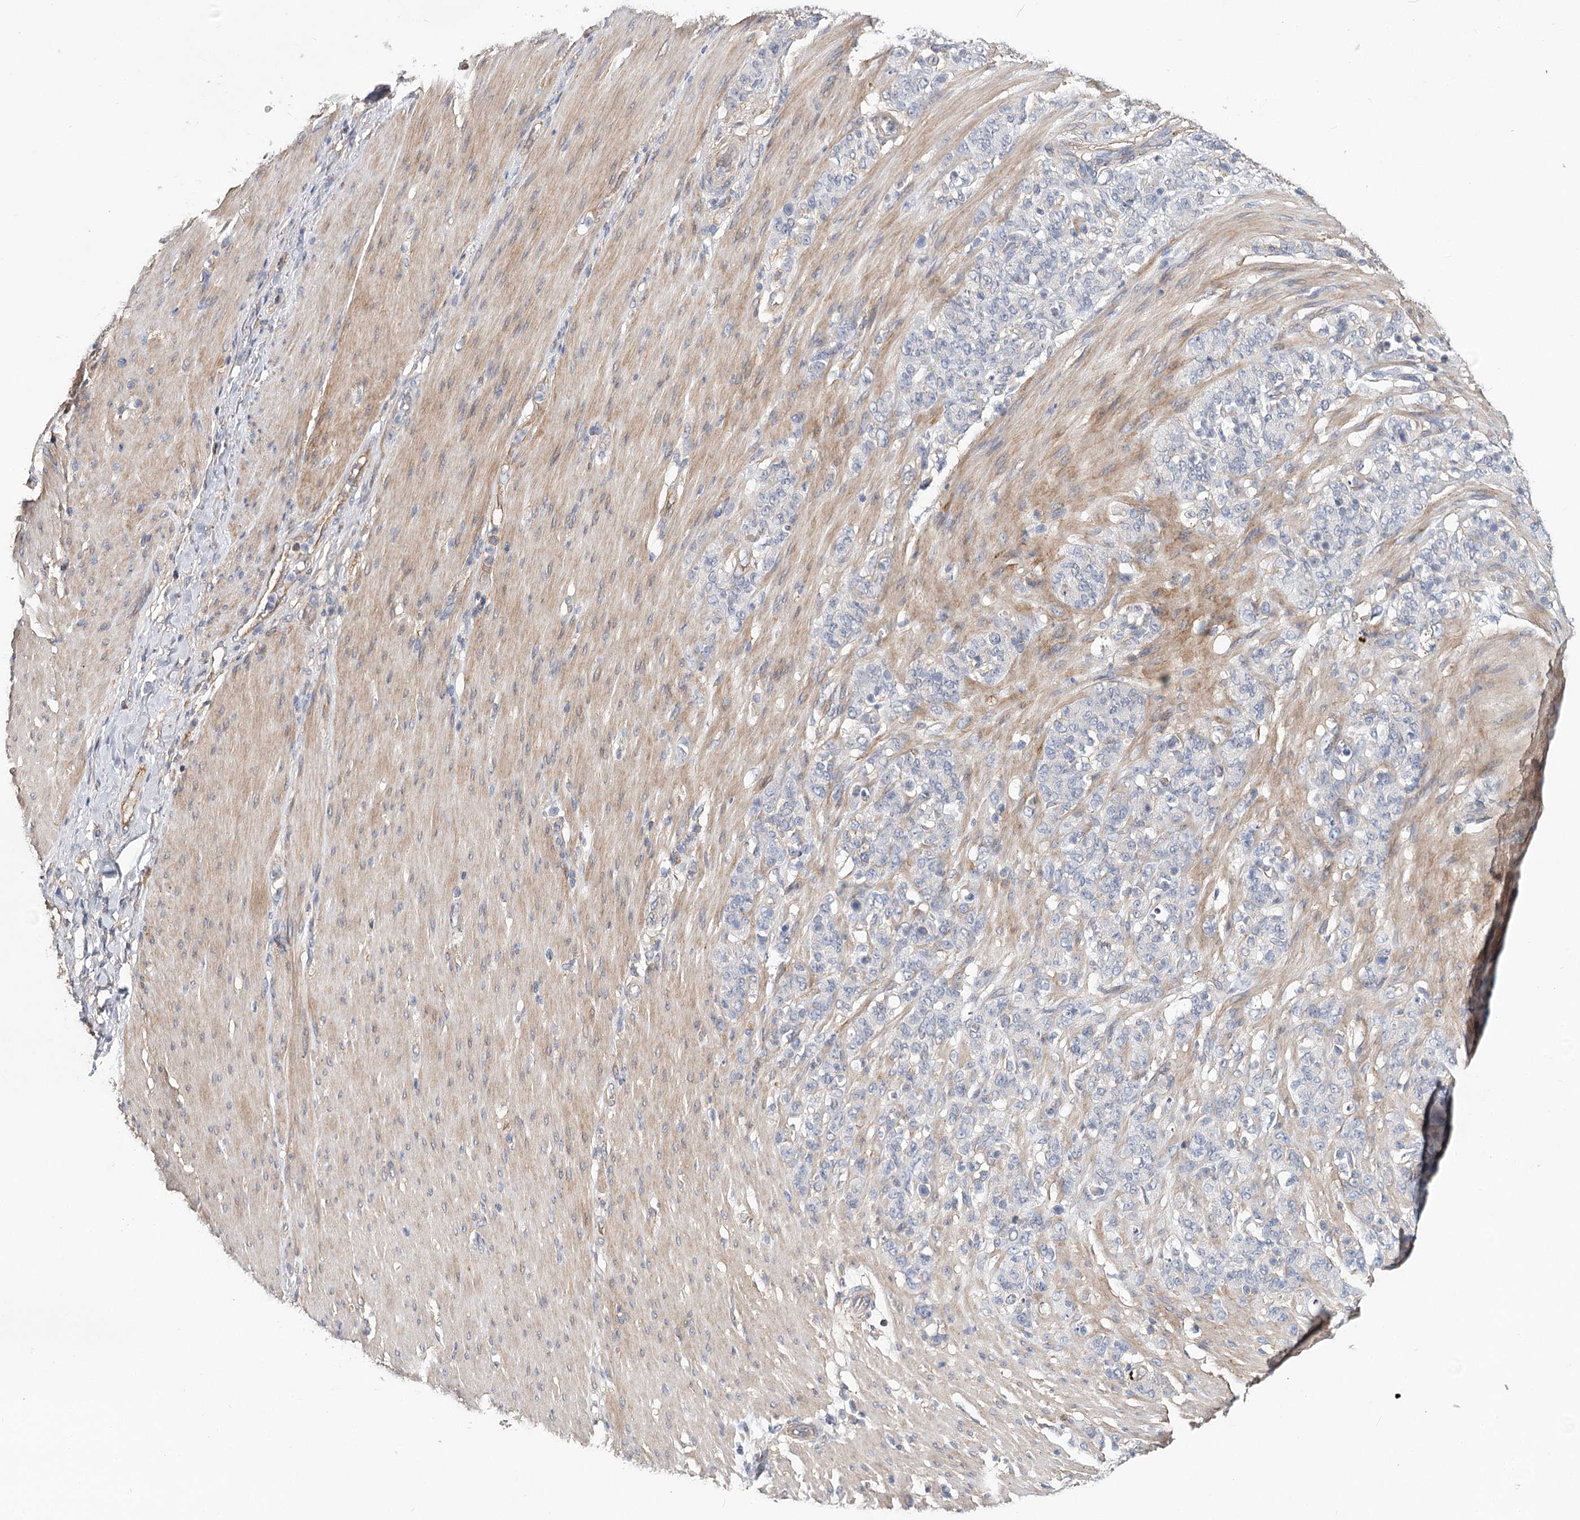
{"staining": {"intensity": "negative", "quantity": "none", "location": "none"}, "tissue": "stomach cancer", "cell_type": "Tumor cells", "image_type": "cancer", "snomed": [{"axis": "morphology", "description": "Adenocarcinoma, NOS"}, {"axis": "topography", "description": "Stomach"}], "caption": "Photomicrograph shows no significant protein staining in tumor cells of adenocarcinoma (stomach).", "gene": "TMEM218", "patient": {"sex": "female", "age": 79}}